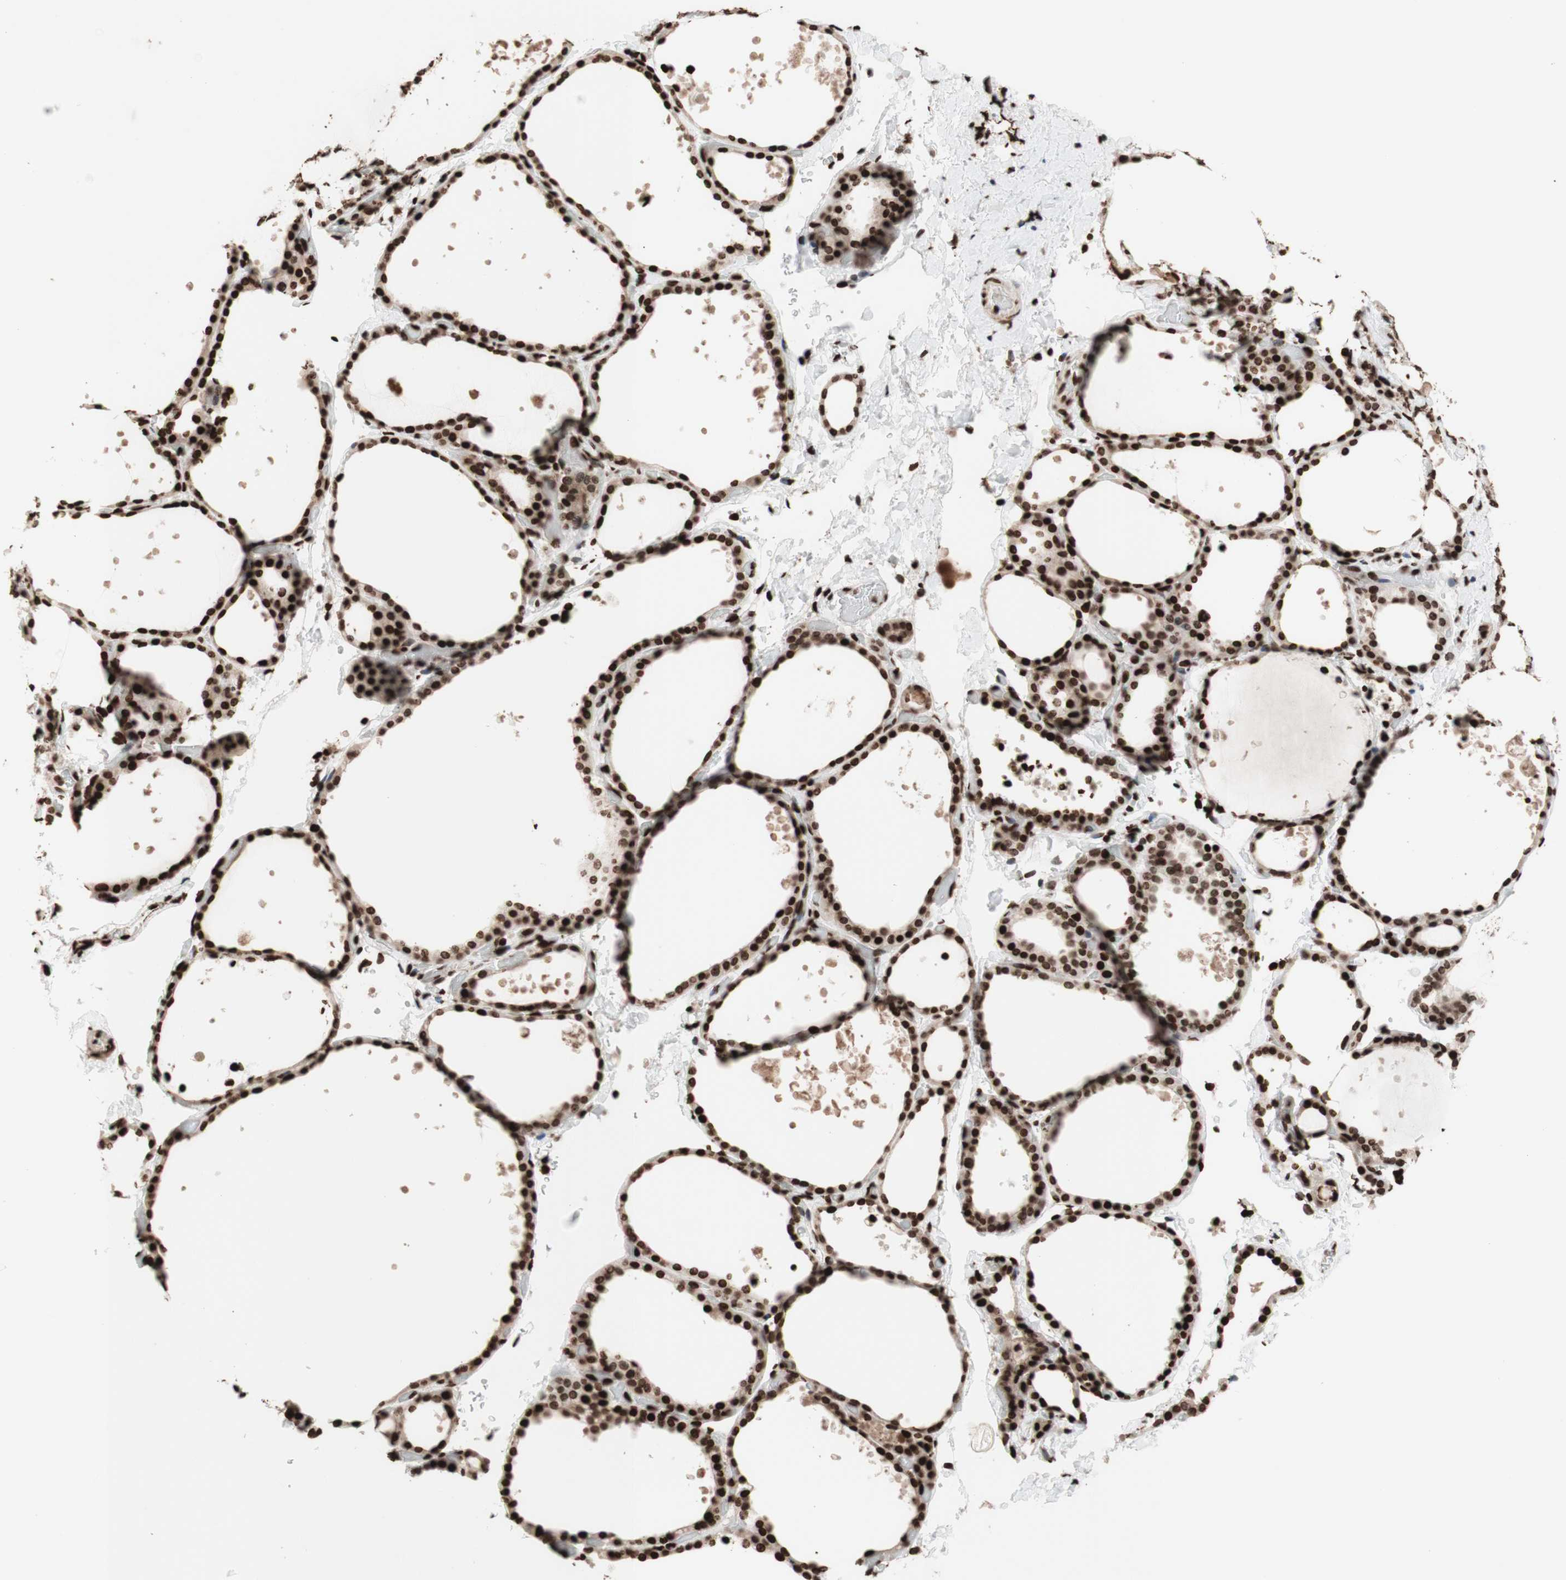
{"staining": {"intensity": "strong", "quantity": ">75%", "location": "cytoplasmic/membranous,nuclear"}, "tissue": "thyroid gland", "cell_type": "Glandular cells", "image_type": "normal", "snomed": [{"axis": "morphology", "description": "Normal tissue, NOS"}, {"axis": "topography", "description": "Thyroid gland"}], "caption": "Protein expression by IHC exhibits strong cytoplasmic/membranous,nuclear staining in about >75% of glandular cells in benign thyroid gland.", "gene": "NCAPD2", "patient": {"sex": "female", "age": 44}}